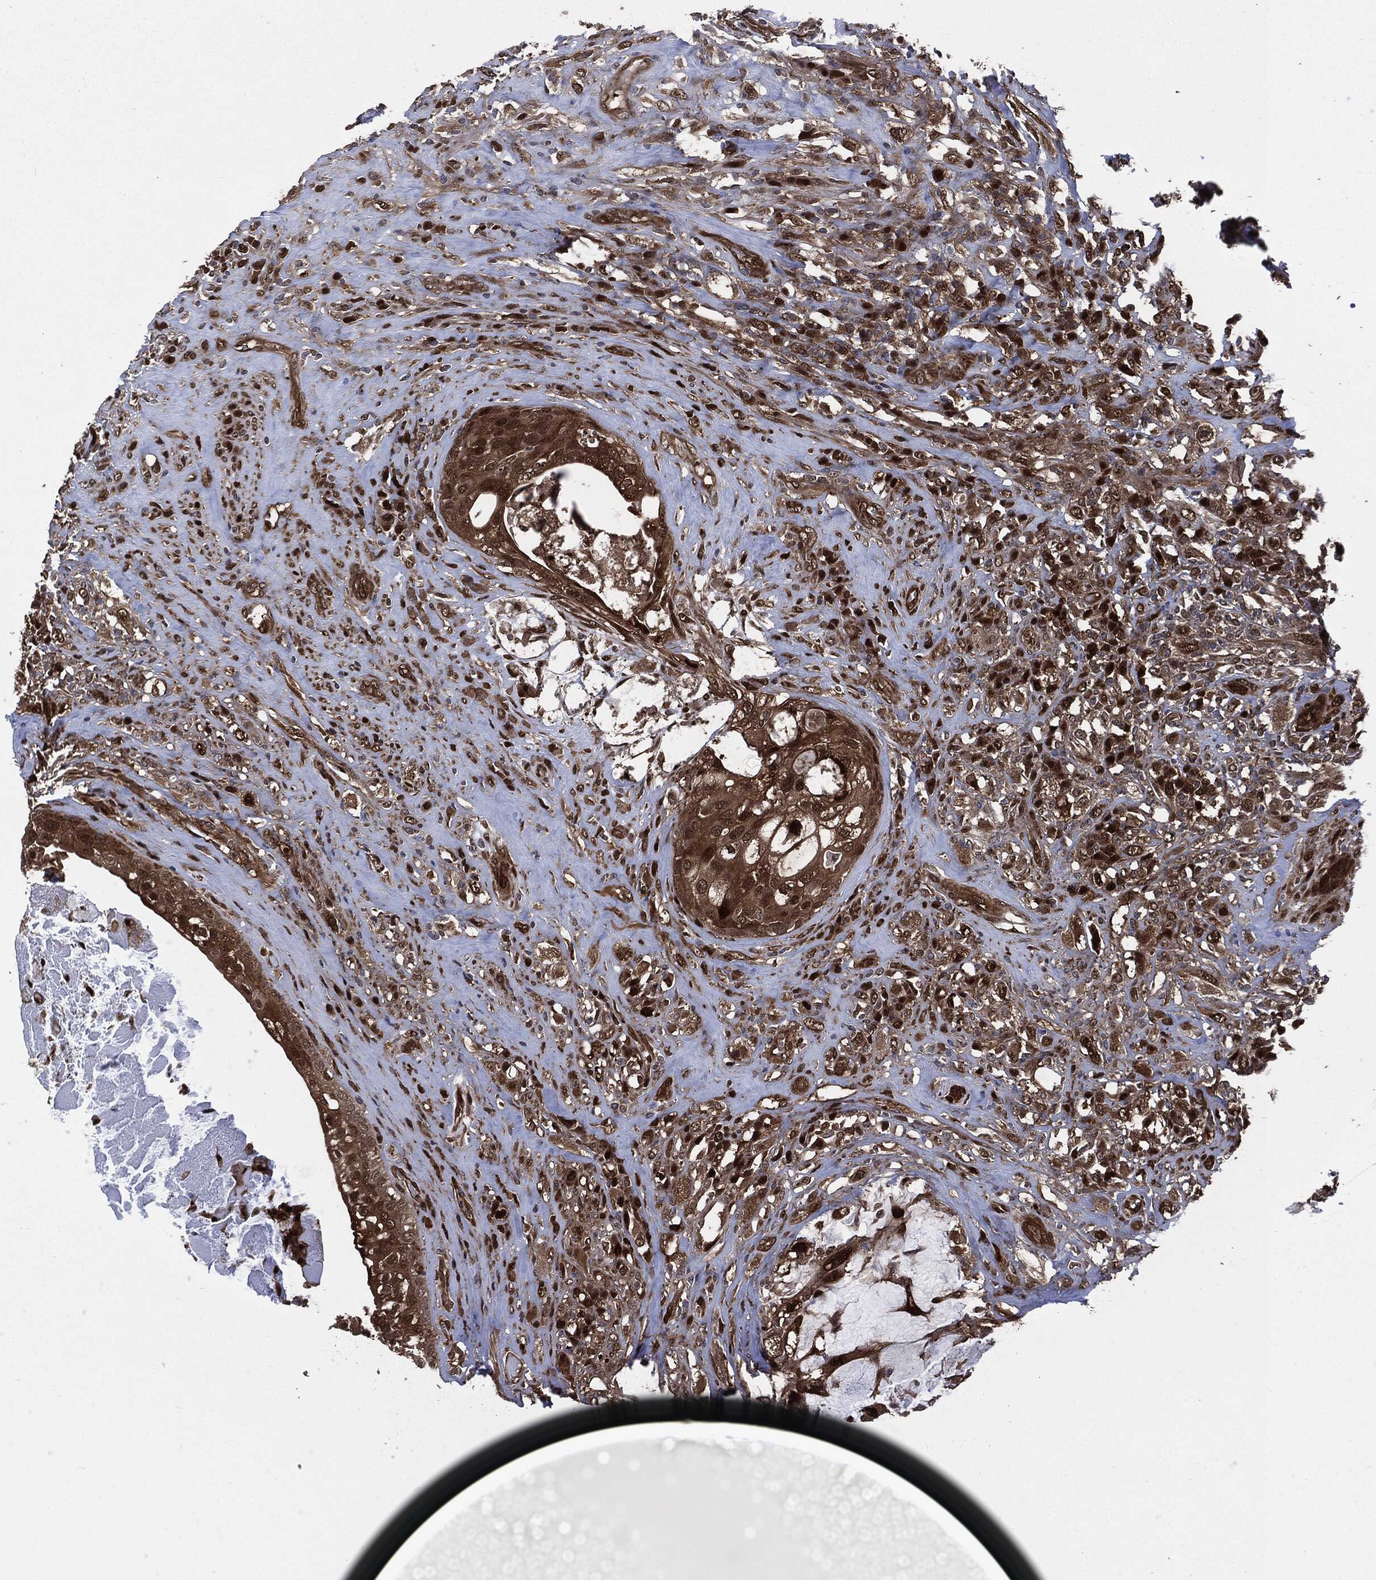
{"staining": {"intensity": "strong", "quantity": ">75%", "location": "cytoplasmic/membranous,nuclear"}, "tissue": "testis cancer", "cell_type": "Tumor cells", "image_type": "cancer", "snomed": [{"axis": "morphology", "description": "Necrosis, NOS"}, {"axis": "morphology", "description": "Carcinoma, Embryonal, NOS"}, {"axis": "topography", "description": "Testis"}], "caption": "Protein expression analysis of testis cancer (embryonal carcinoma) shows strong cytoplasmic/membranous and nuclear expression in about >75% of tumor cells. The staining is performed using DAB (3,3'-diaminobenzidine) brown chromogen to label protein expression. The nuclei are counter-stained blue using hematoxylin.", "gene": "DCTN1", "patient": {"sex": "male", "age": 19}}